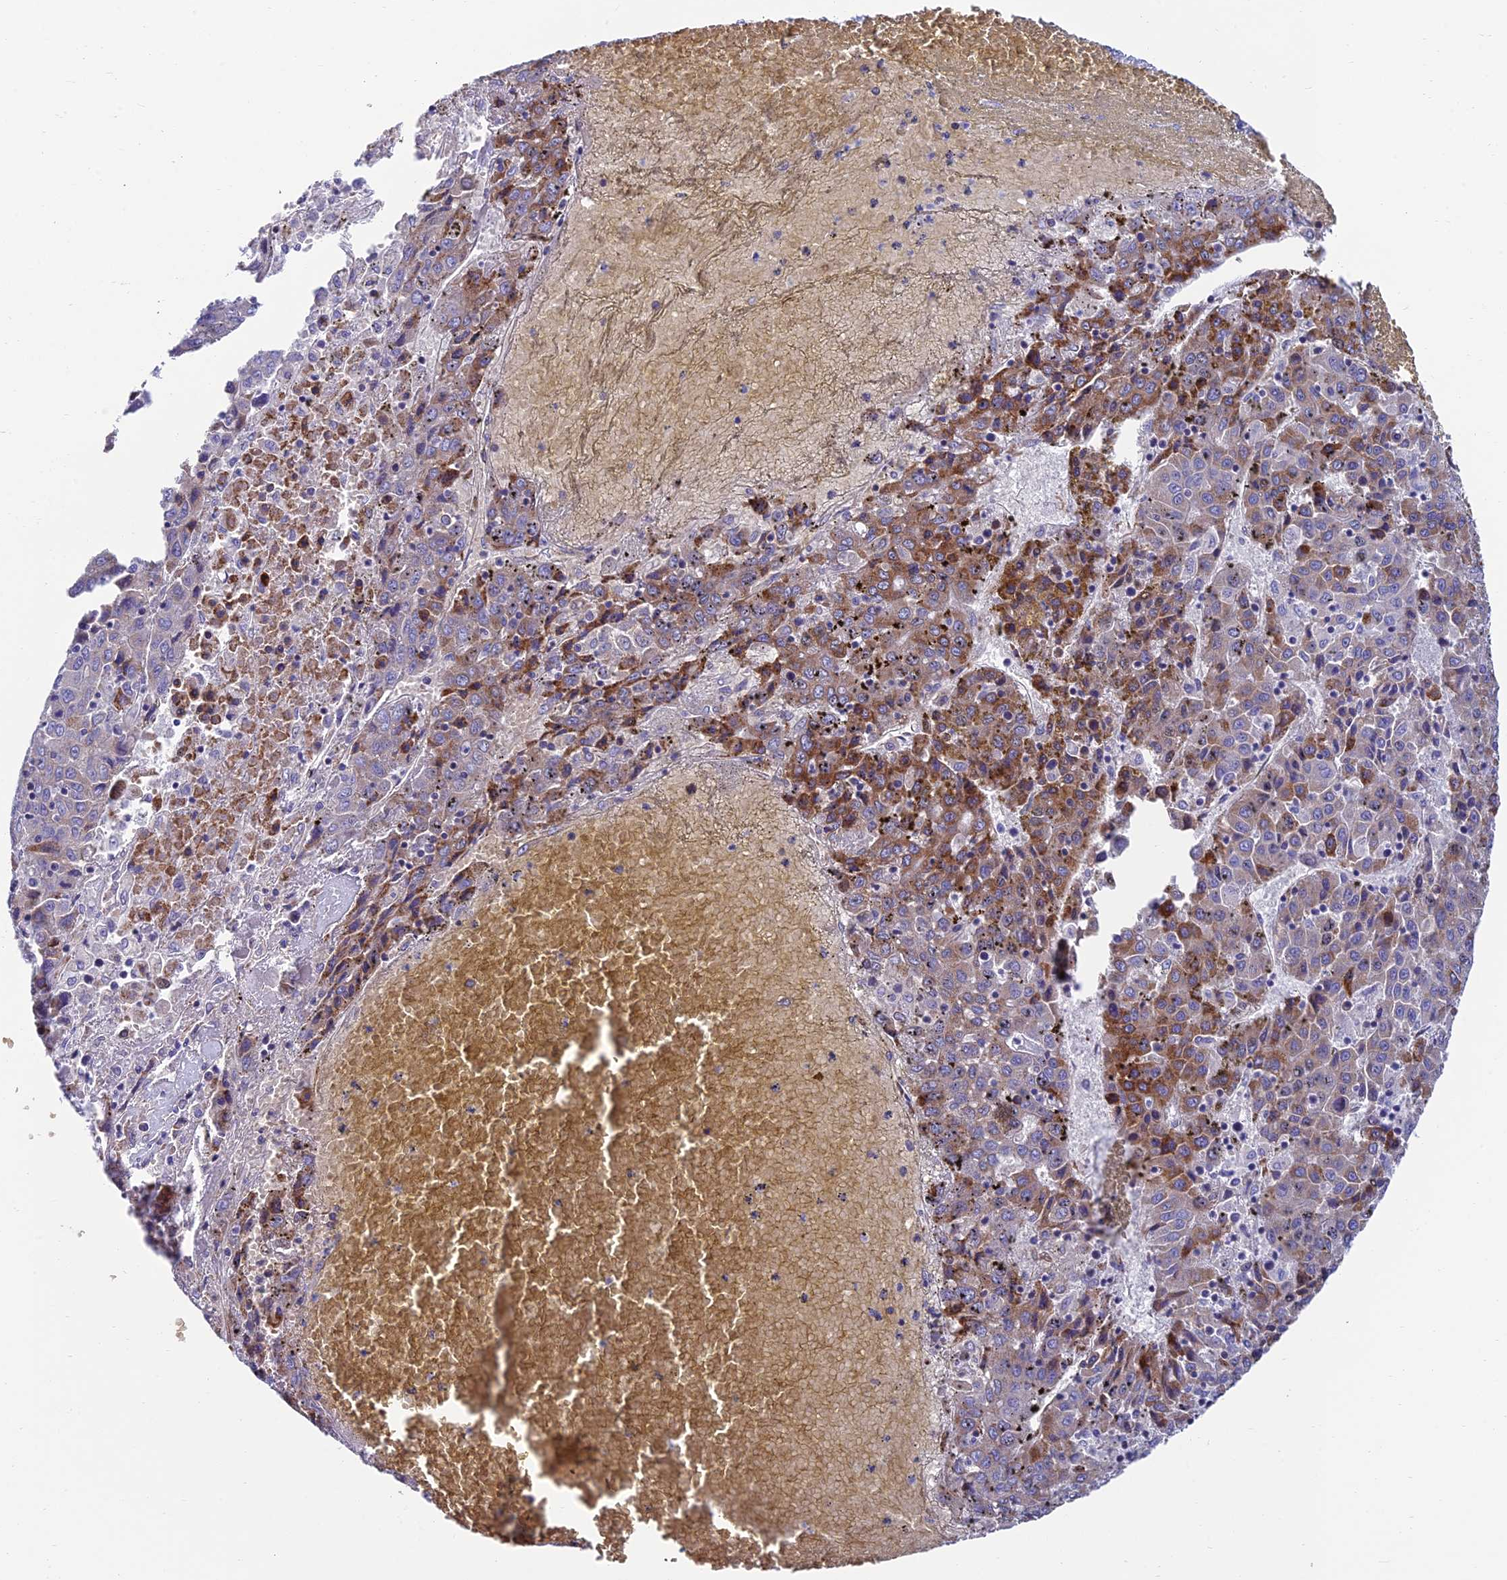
{"staining": {"intensity": "moderate", "quantity": "25%-75%", "location": "cytoplasmic/membranous"}, "tissue": "liver cancer", "cell_type": "Tumor cells", "image_type": "cancer", "snomed": [{"axis": "morphology", "description": "Carcinoma, Hepatocellular, NOS"}, {"axis": "topography", "description": "Liver"}], "caption": "Liver hepatocellular carcinoma stained with immunohistochemistry (IHC) shows moderate cytoplasmic/membranous positivity in about 25%-75% of tumor cells.", "gene": "MACIR", "patient": {"sex": "female", "age": 53}}